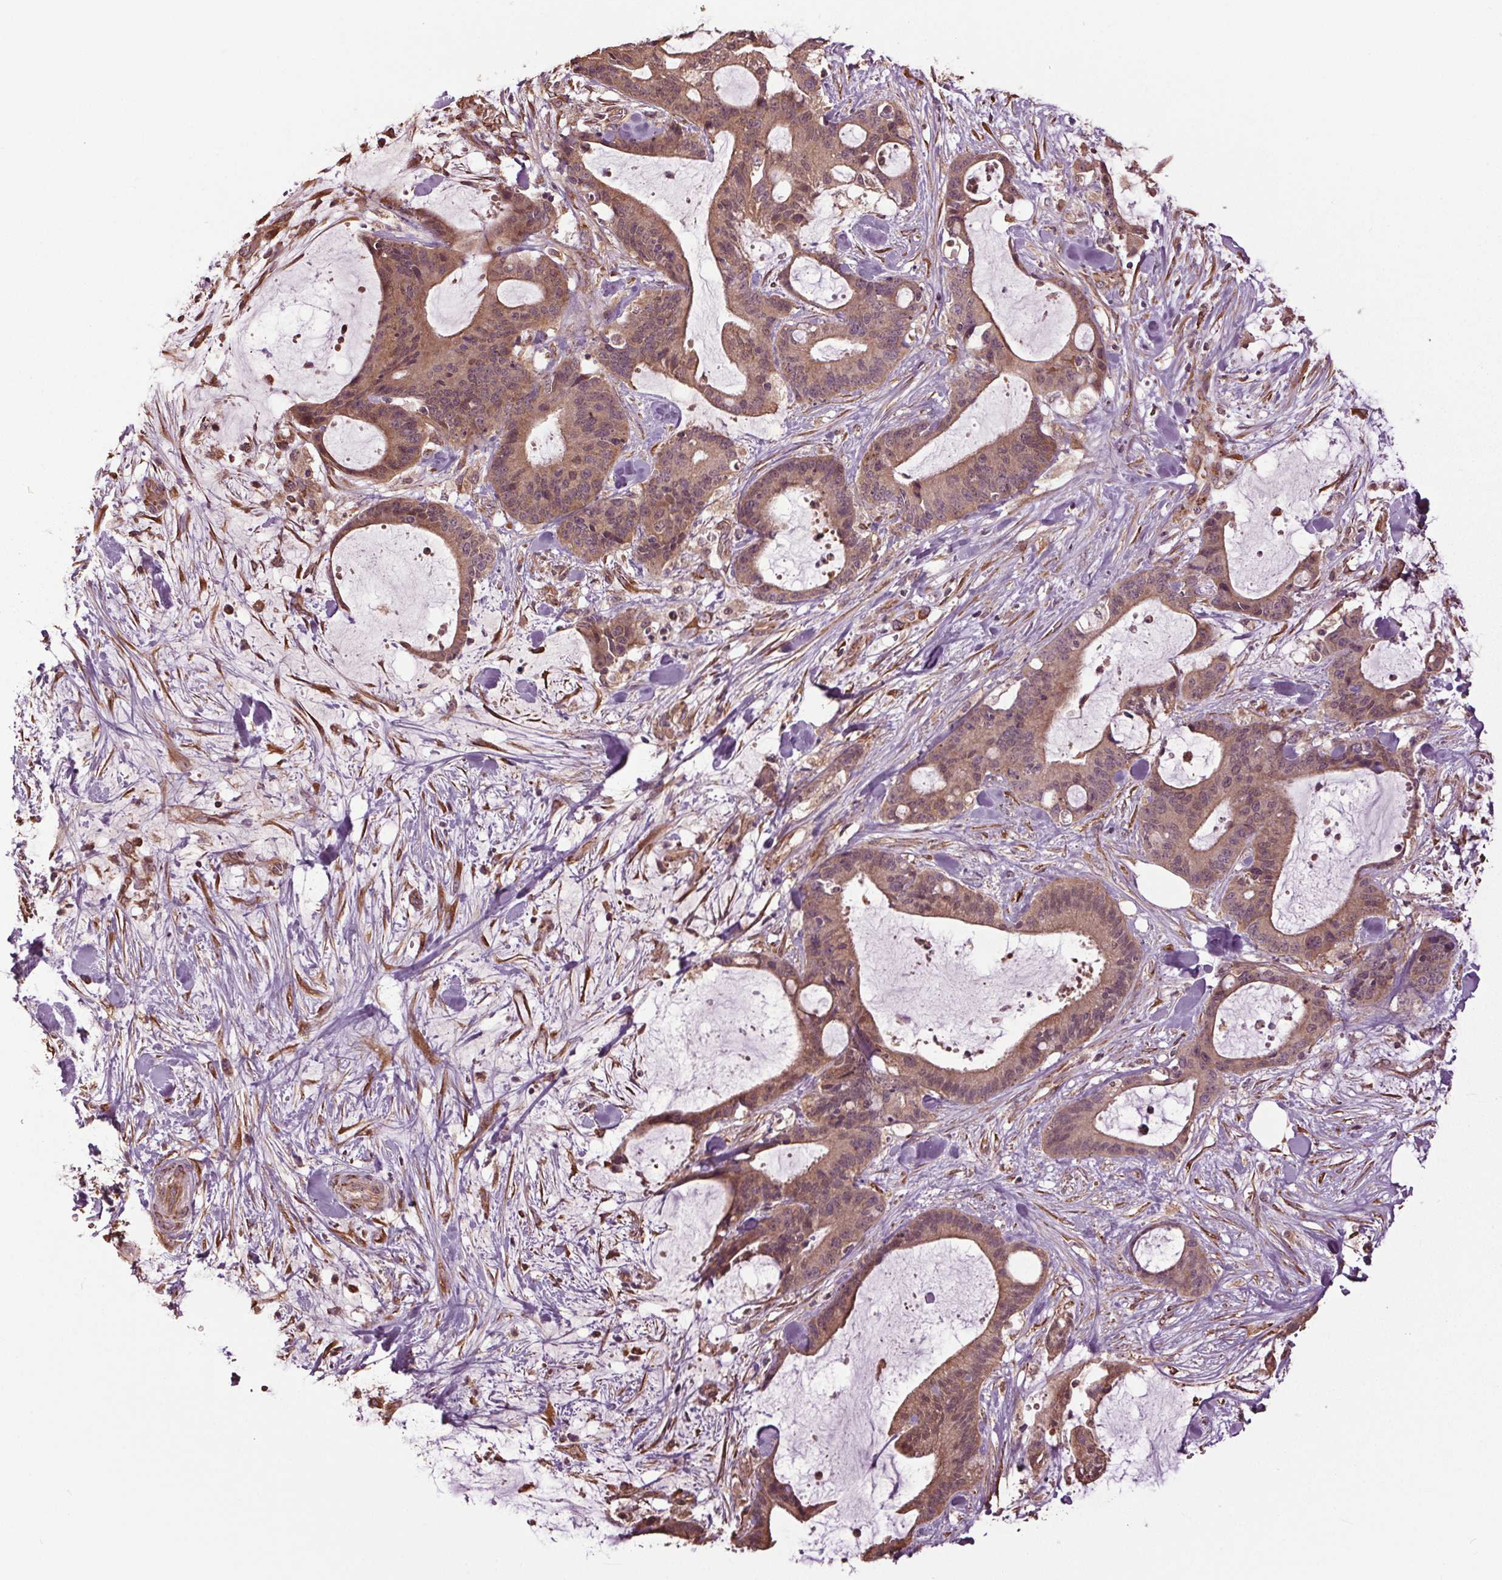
{"staining": {"intensity": "moderate", "quantity": ">75%", "location": "cytoplasmic/membranous"}, "tissue": "liver cancer", "cell_type": "Tumor cells", "image_type": "cancer", "snomed": [{"axis": "morphology", "description": "Cholangiocarcinoma"}, {"axis": "topography", "description": "Liver"}], "caption": "Human liver cancer stained with a brown dye displays moderate cytoplasmic/membranous positive staining in approximately >75% of tumor cells.", "gene": "RNPEP", "patient": {"sex": "female", "age": 73}}